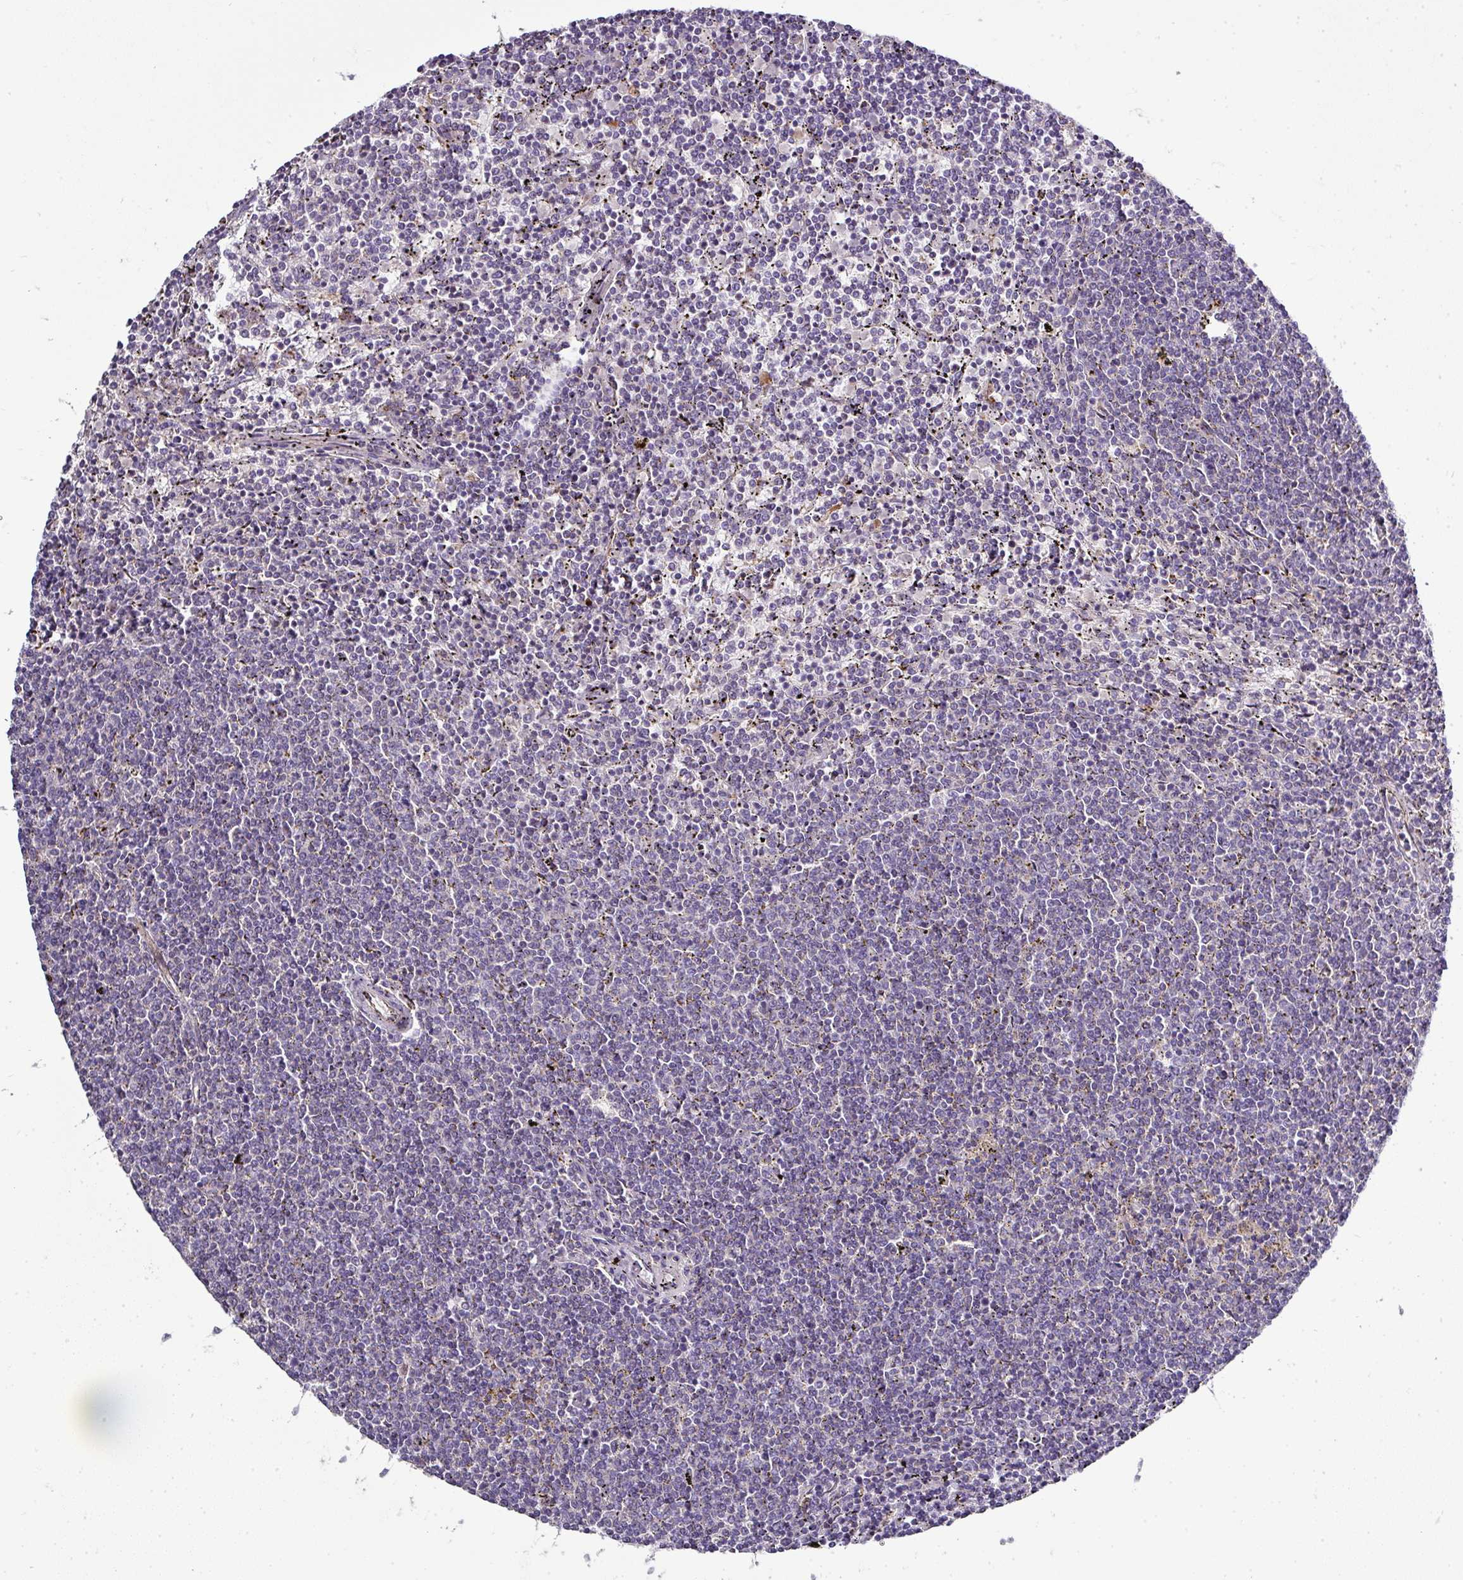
{"staining": {"intensity": "negative", "quantity": "none", "location": "none"}, "tissue": "lymphoma", "cell_type": "Tumor cells", "image_type": "cancer", "snomed": [{"axis": "morphology", "description": "Malignant lymphoma, non-Hodgkin's type, Low grade"}, {"axis": "topography", "description": "Spleen"}], "caption": "A histopathology image of human lymphoma is negative for staining in tumor cells. (DAB (3,3'-diaminobenzidine) IHC, high magnification).", "gene": "GAN", "patient": {"sex": "female", "age": 50}}